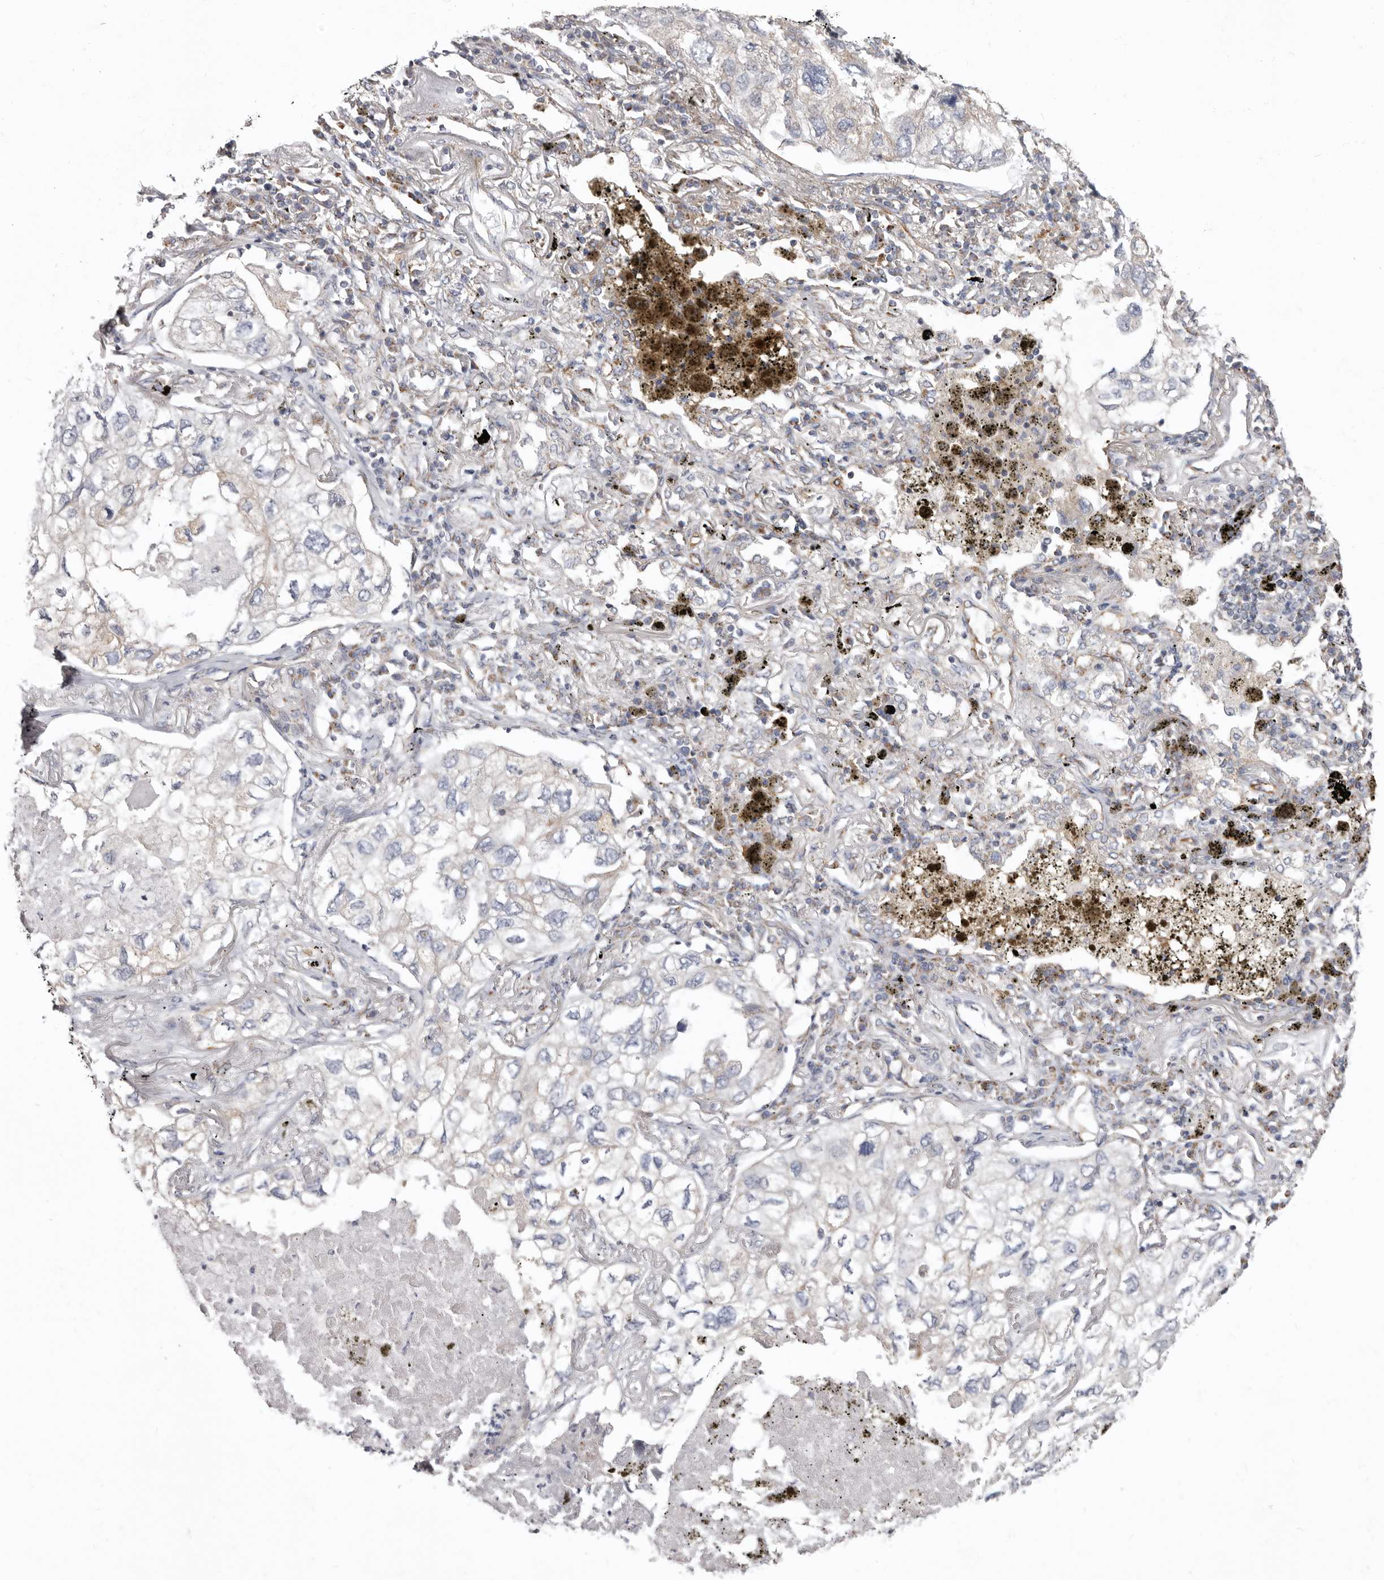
{"staining": {"intensity": "weak", "quantity": "<25%", "location": "cytoplasmic/membranous"}, "tissue": "lung cancer", "cell_type": "Tumor cells", "image_type": "cancer", "snomed": [{"axis": "morphology", "description": "Adenocarcinoma, NOS"}, {"axis": "topography", "description": "Lung"}], "caption": "This is a image of IHC staining of lung cancer, which shows no staining in tumor cells.", "gene": "FMO2", "patient": {"sex": "male", "age": 65}}